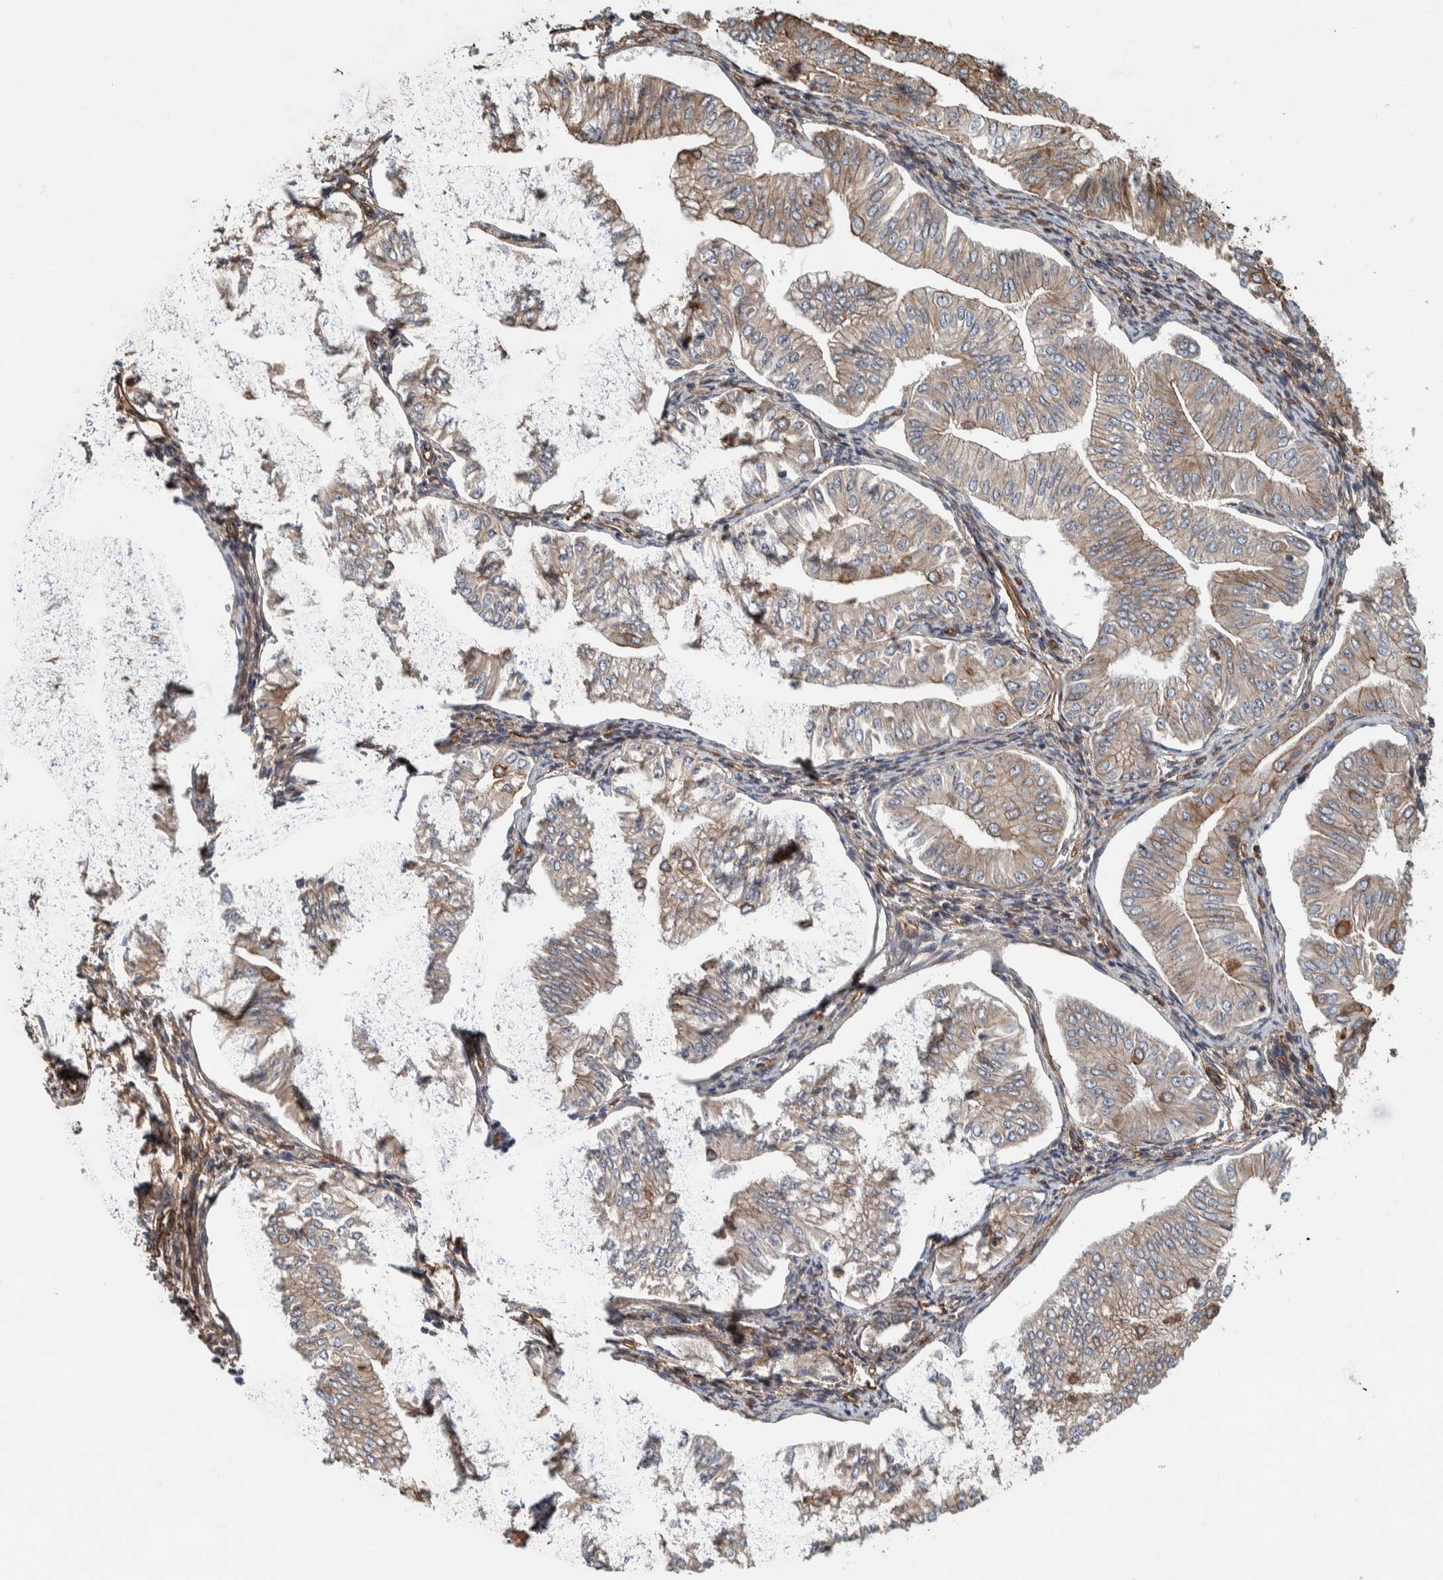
{"staining": {"intensity": "moderate", "quantity": "<25%", "location": "cytoplasmic/membranous"}, "tissue": "endometrial cancer", "cell_type": "Tumor cells", "image_type": "cancer", "snomed": [{"axis": "morphology", "description": "Normal tissue, NOS"}, {"axis": "morphology", "description": "Adenocarcinoma, NOS"}, {"axis": "topography", "description": "Endometrium"}], "caption": "An IHC histopathology image of tumor tissue is shown. Protein staining in brown highlights moderate cytoplasmic/membranous positivity in endometrial cancer within tumor cells.", "gene": "PKD1L1", "patient": {"sex": "female", "age": 53}}